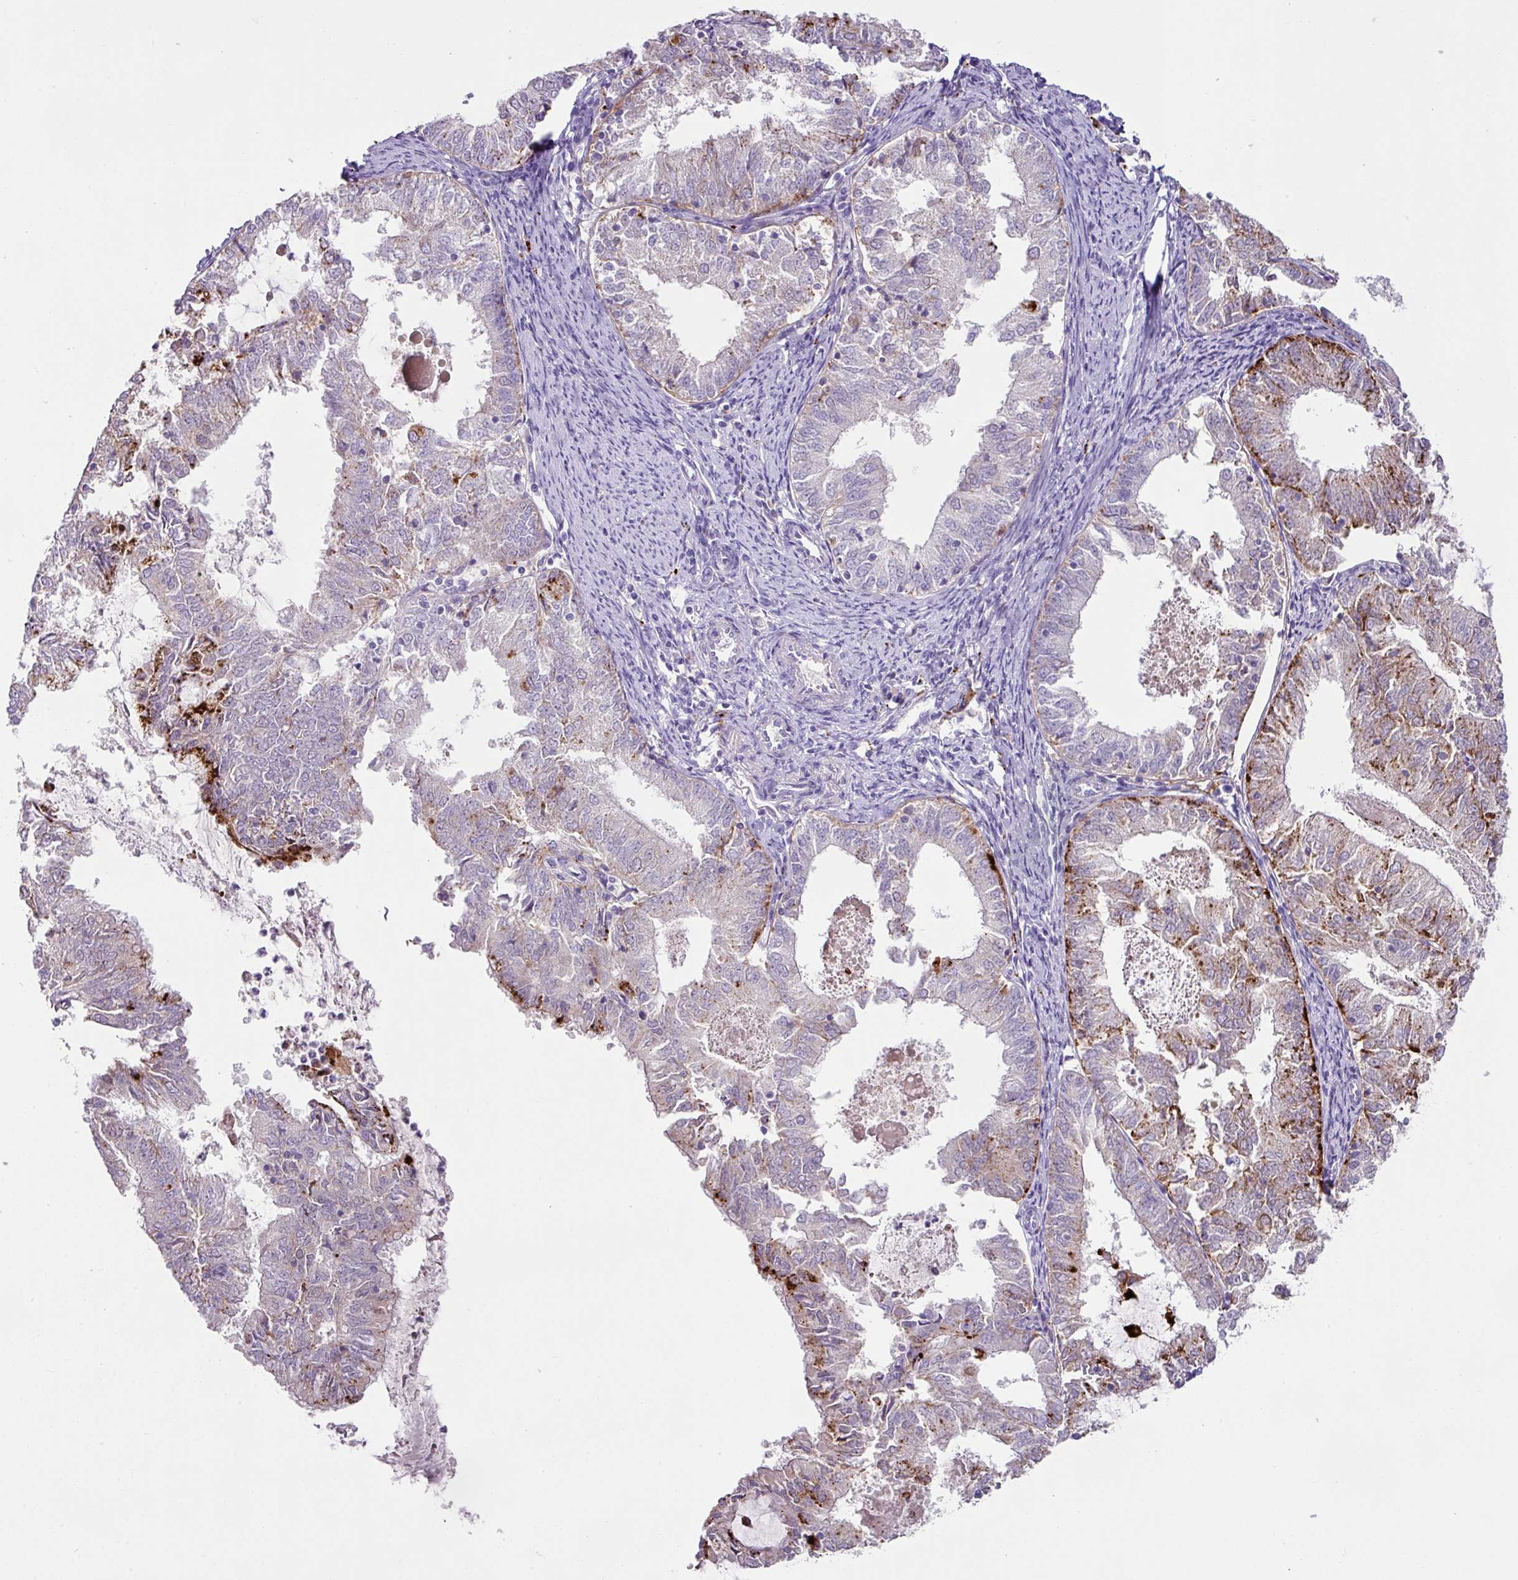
{"staining": {"intensity": "moderate", "quantity": "25%-75%", "location": "cytoplasmic/membranous"}, "tissue": "endometrial cancer", "cell_type": "Tumor cells", "image_type": "cancer", "snomed": [{"axis": "morphology", "description": "Adenocarcinoma, NOS"}, {"axis": "topography", "description": "Endometrium"}], "caption": "Protein expression analysis of human endometrial cancer (adenocarcinoma) reveals moderate cytoplasmic/membranous positivity in about 25%-75% of tumor cells.", "gene": "PLEKHH3", "patient": {"sex": "female", "age": 57}}